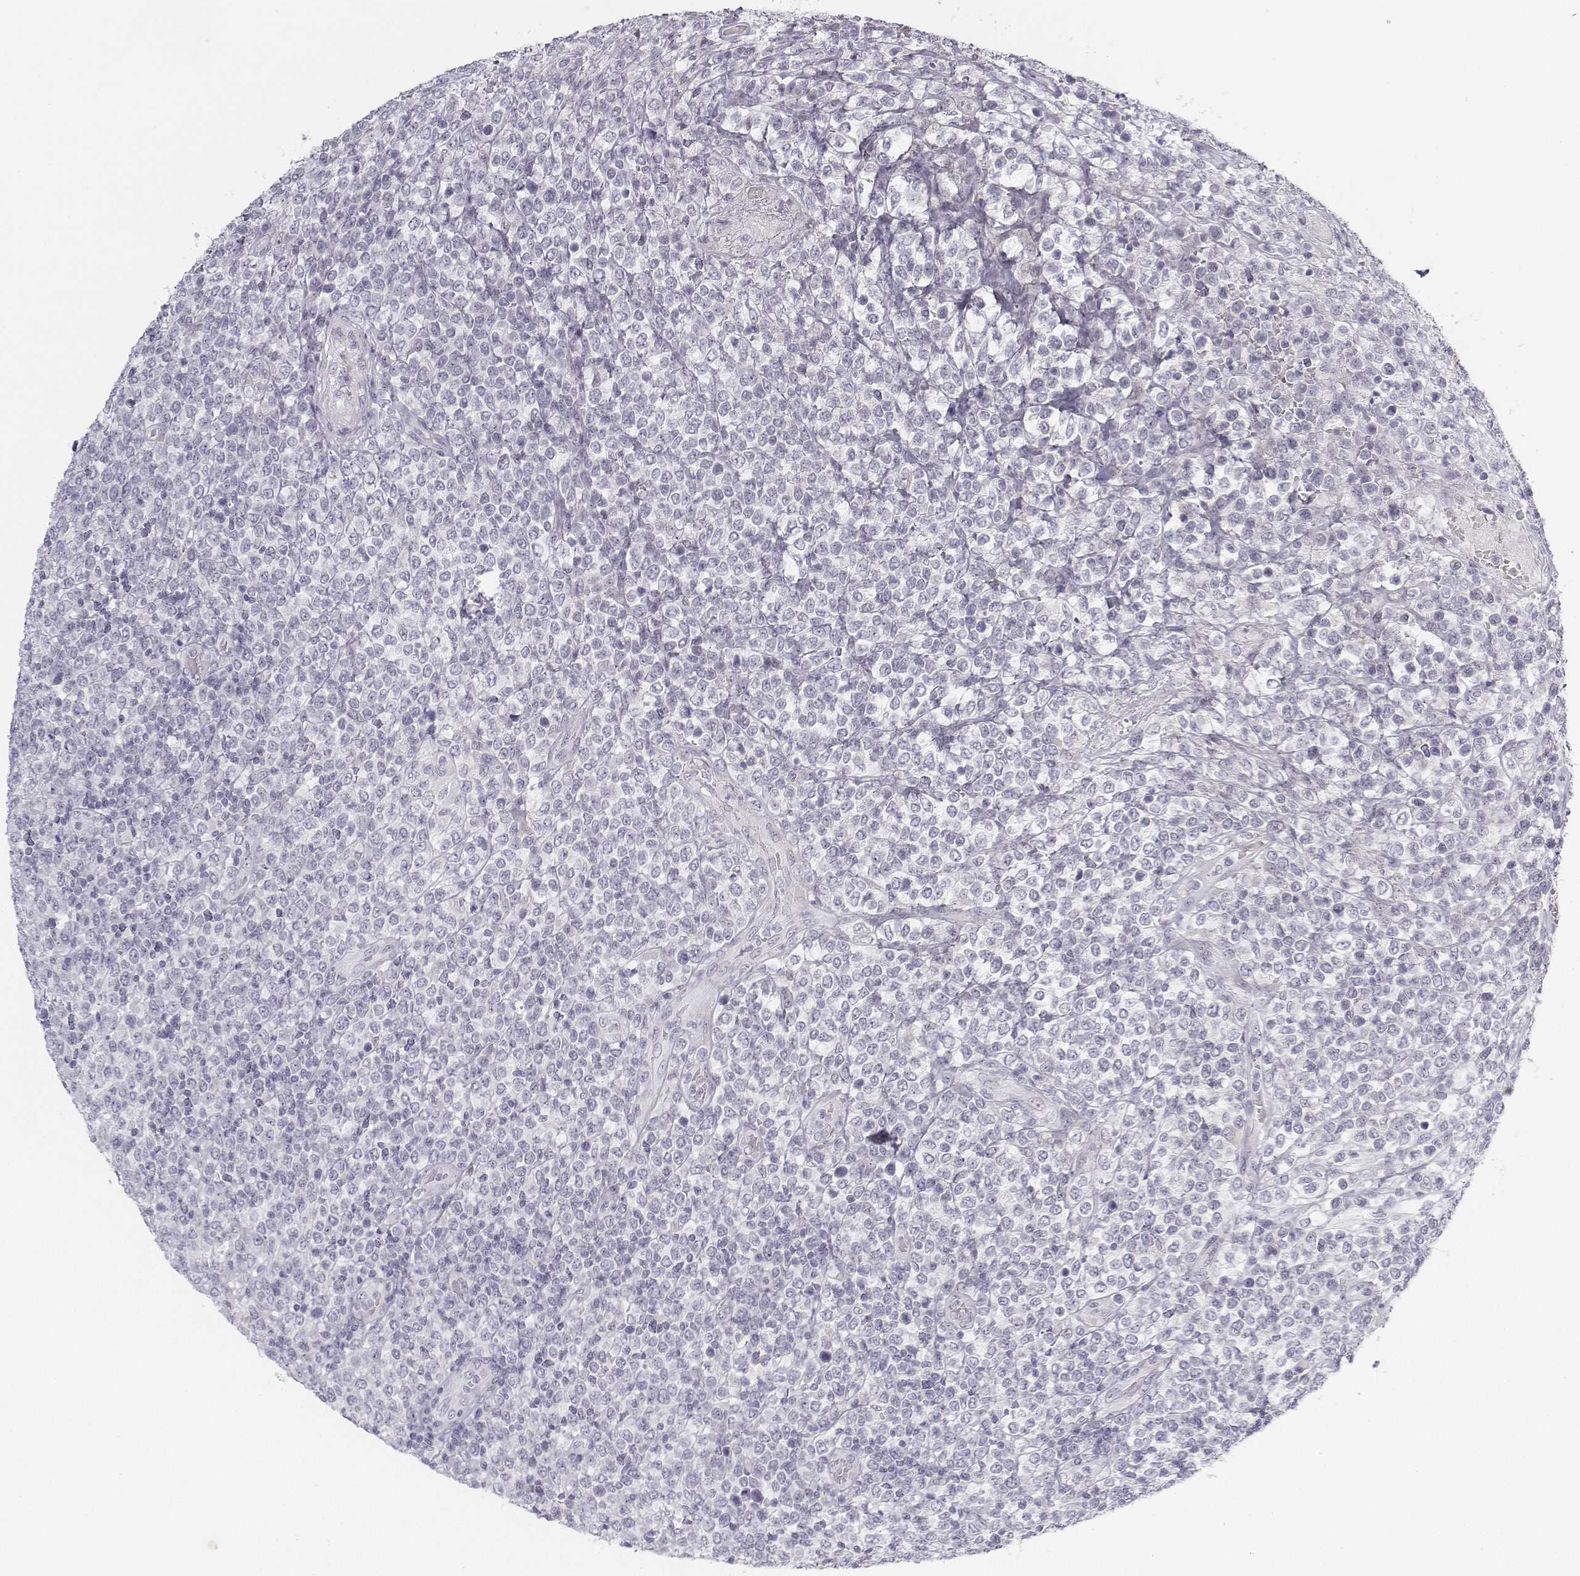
{"staining": {"intensity": "negative", "quantity": "none", "location": "none"}, "tissue": "lymphoma", "cell_type": "Tumor cells", "image_type": "cancer", "snomed": [{"axis": "morphology", "description": "Malignant lymphoma, non-Hodgkin's type, High grade"}, {"axis": "topography", "description": "Soft tissue"}], "caption": "This is an IHC histopathology image of human malignant lymphoma, non-Hodgkin's type (high-grade). There is no positivity in tumor cells.", "gene": "KRT84", "patient": {"sex": "female", "age": 56}}